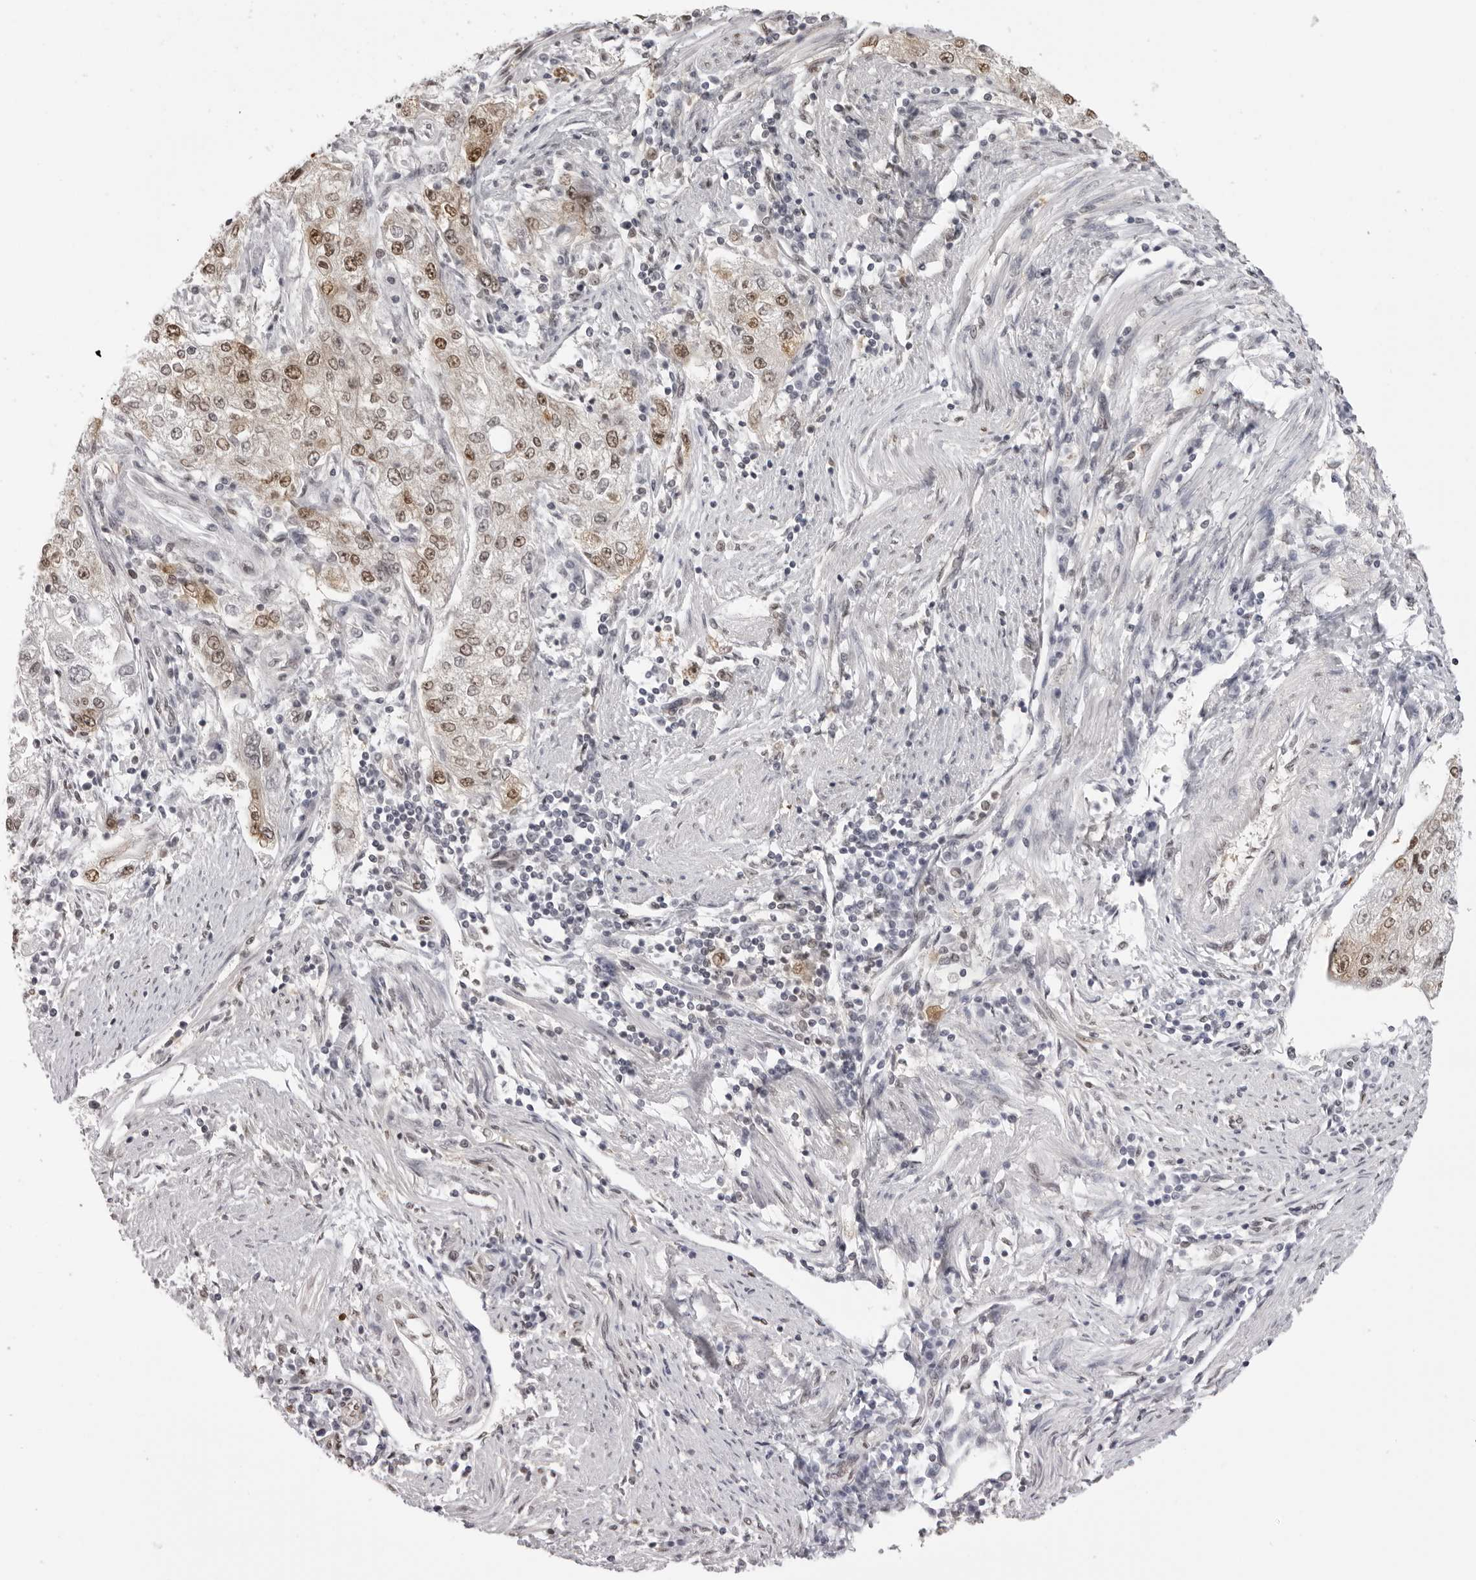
{"staining": {"intensity": "moderate", "quantity": "<25%", "location": "nuclear"}, "tissue": "endometrial cancer", "cell_type": "Tumor cells", "image_type": "cancer", "snomed": [{"axis": "morphology", "description": "Adenocarcinoma, NOS"}, {"axis": "topography", "description": "Endometrium"}], "caption": "Endometrial cancer stained for a protein shows moderate nuclear positivity in tumor cells. (DAB = brown stain, brightfield microscopy at high magnification).", "gene": "HSPA4", "patient": {"sex": "female", "age": 49}}